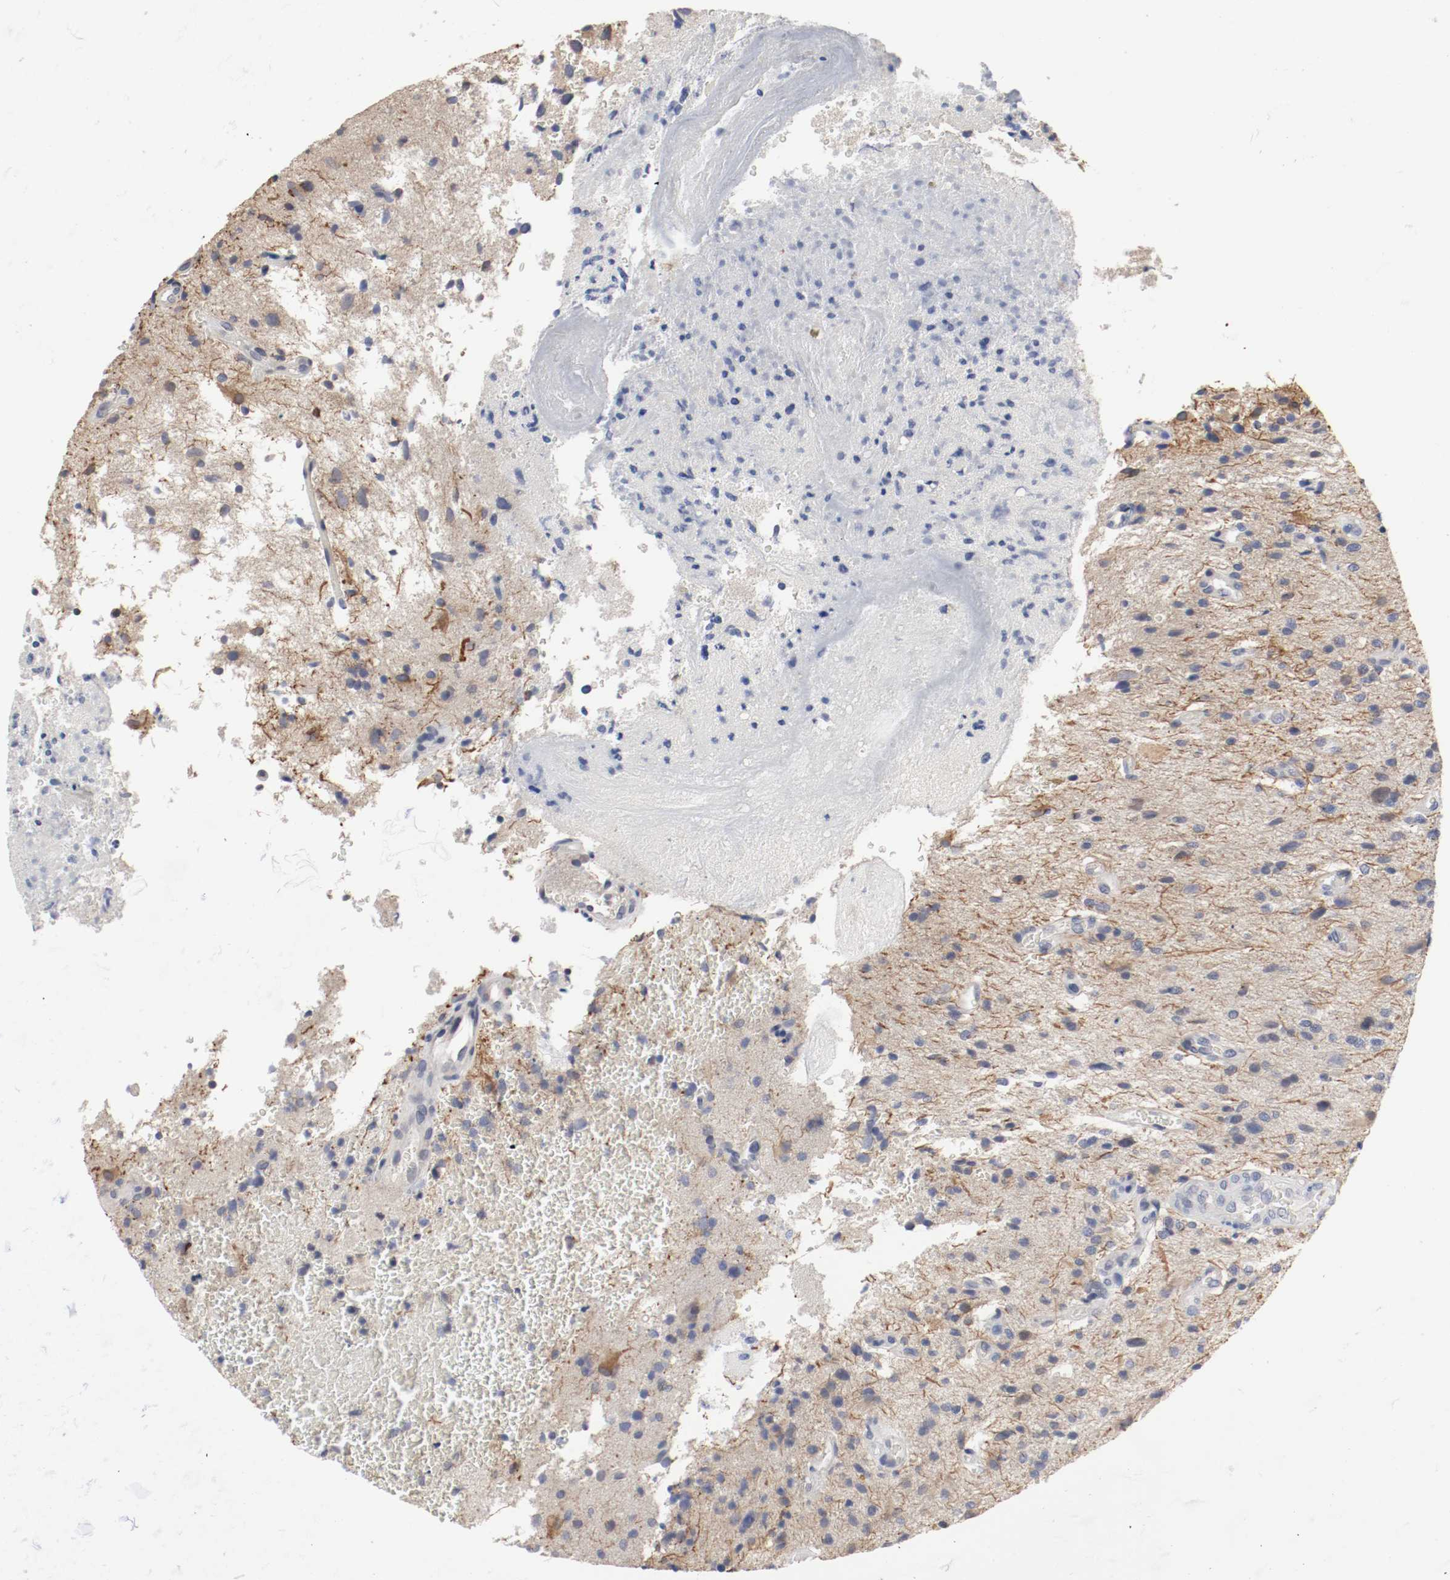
{"staining": {"intensity": "moderate", "quantity": "<25%", "location": "cytoplasmic/membranous"}, "tissue": "glioma", "cell_type": "Tumor cells", "image_type": "cancer", "snomed": [{"axis": "morphology", "description": "Normal tissue, NOS"}, {"axis": "morphology", "description": "Glioma, malignant, High grade"}, {"axis": "topography", "description": "Cerebral cortex"}], "caption": "The histopathology image exhibits immunohistochemical staining of malignant glioma (high-grade). There is moderate cytoplasmic/membranous expression is present in approximately <25% of tumor cells. The staining is performed using DAB brown chromogen to label protein expression. The nuclei are counter-stained blue using hematoxylin.", "gene": "CEBPE", "patient": {"sex": "male", "age": 75}}